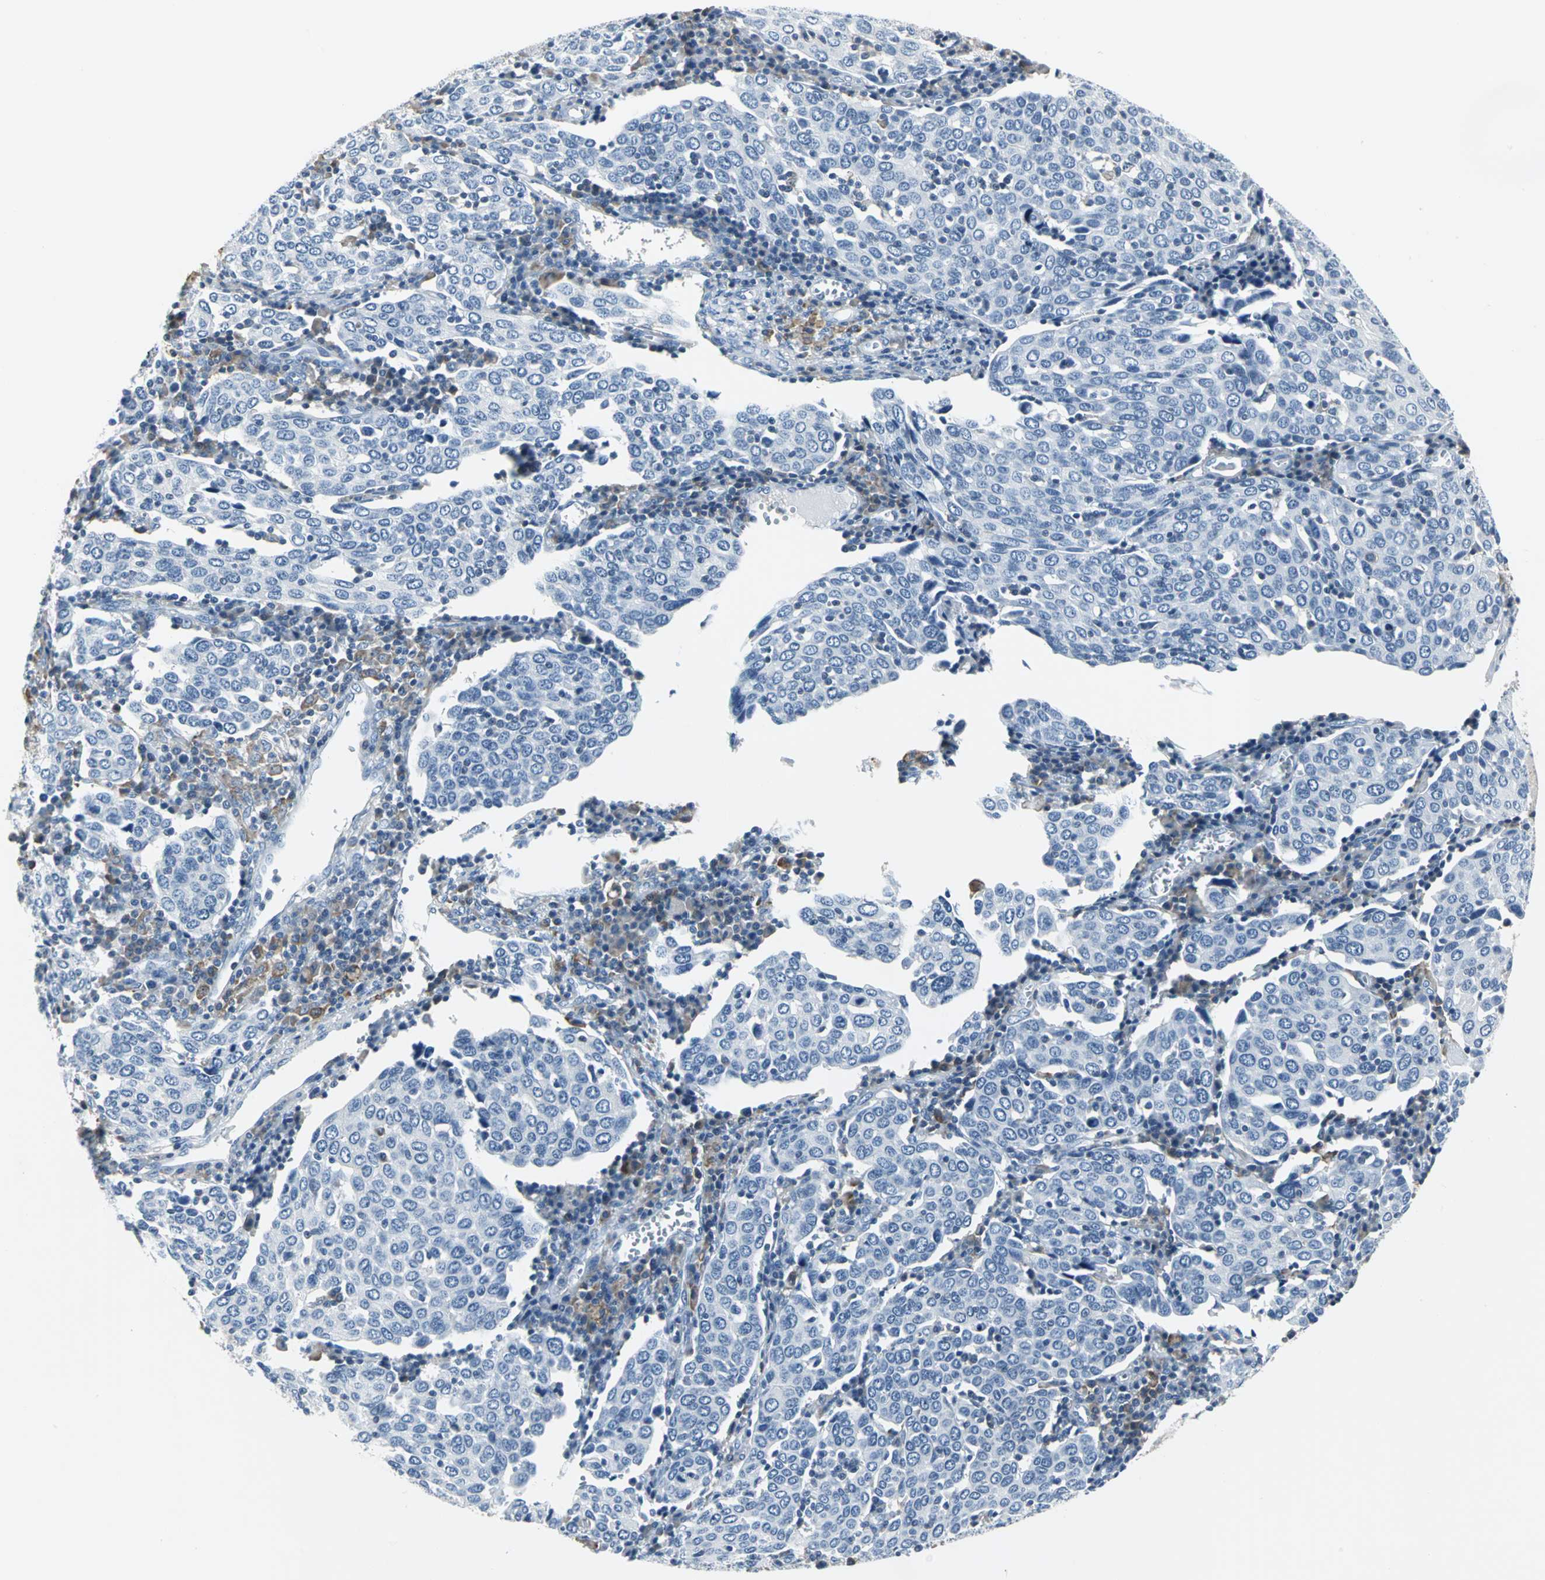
{"staining": {"intensity": "negative", "quantity": "none", "location": "none"}, "tissue": "cervical cancer", "cell_type": "Tumor cells", "image_type": "cancer", "snomed": [{"axis": "morphology", "description": "Squamous cell carcinoma, NOS"}, {"axis": "topography", "description": "Cervix"}], "caption": "This is an IHC image of human cervical cancer. There is no expression in tumor cells.", "gene": "IQGAP2", "patient": {"sex": "female", "age": 40}}